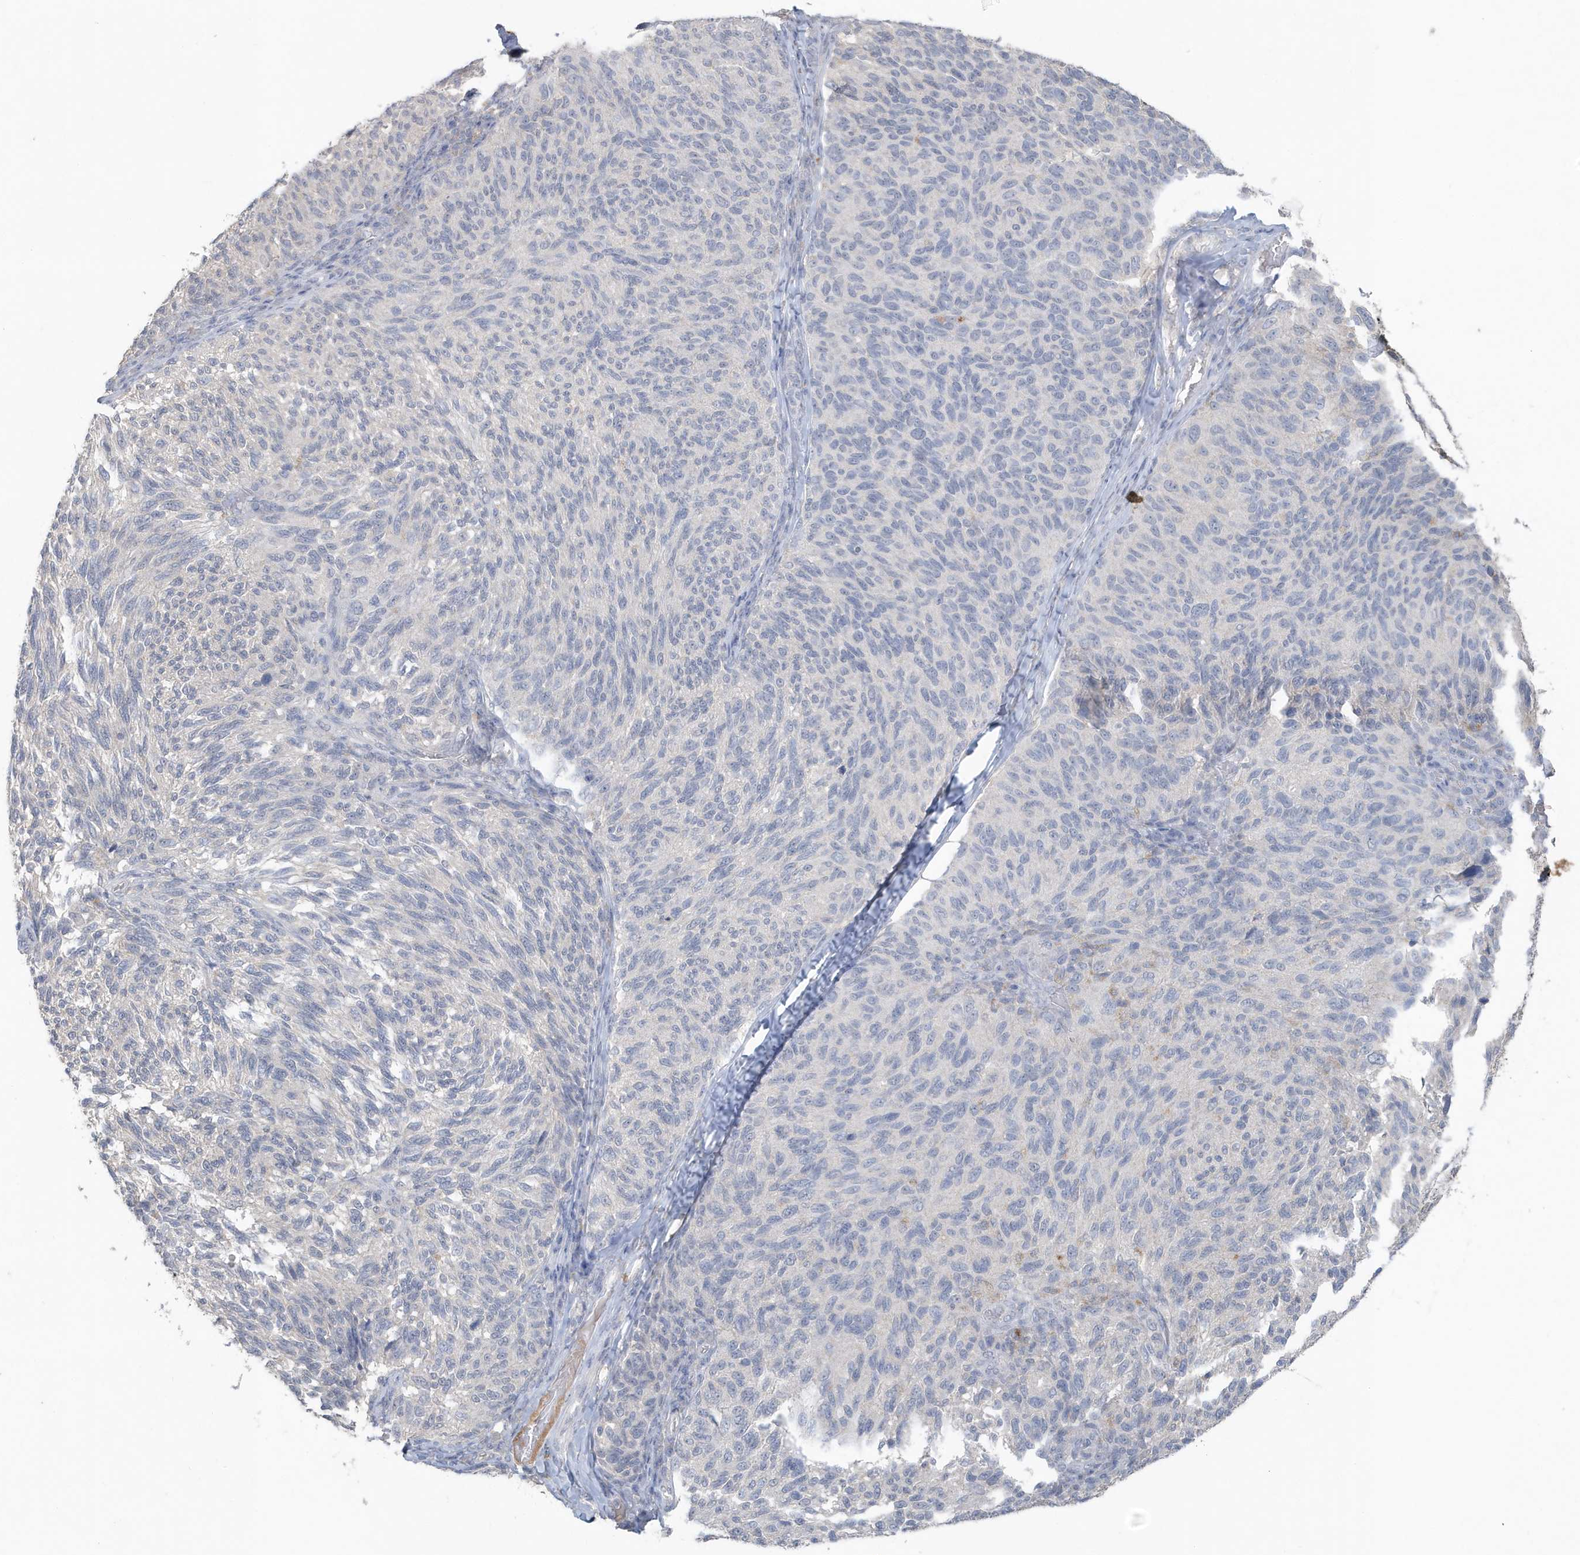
{"staining": {"intensity": "negative", "quantity": "none", "location": "none"}, "tissue": "melanoma", "cell_type": "Tumor cells", "image_type": "cancer", "snomed": [{"axis": "morphology", "description": "Malignant melanoma, NOS"}, {"axis": "topography", "description": "Skin"}], "caption": "This is a micrograph of immunohistochemistry (IHC) staining of melanoma, which shows no staining in tumor cells.", "gene": "C1RL", "patient": {"sex": "female", "age": 73}}